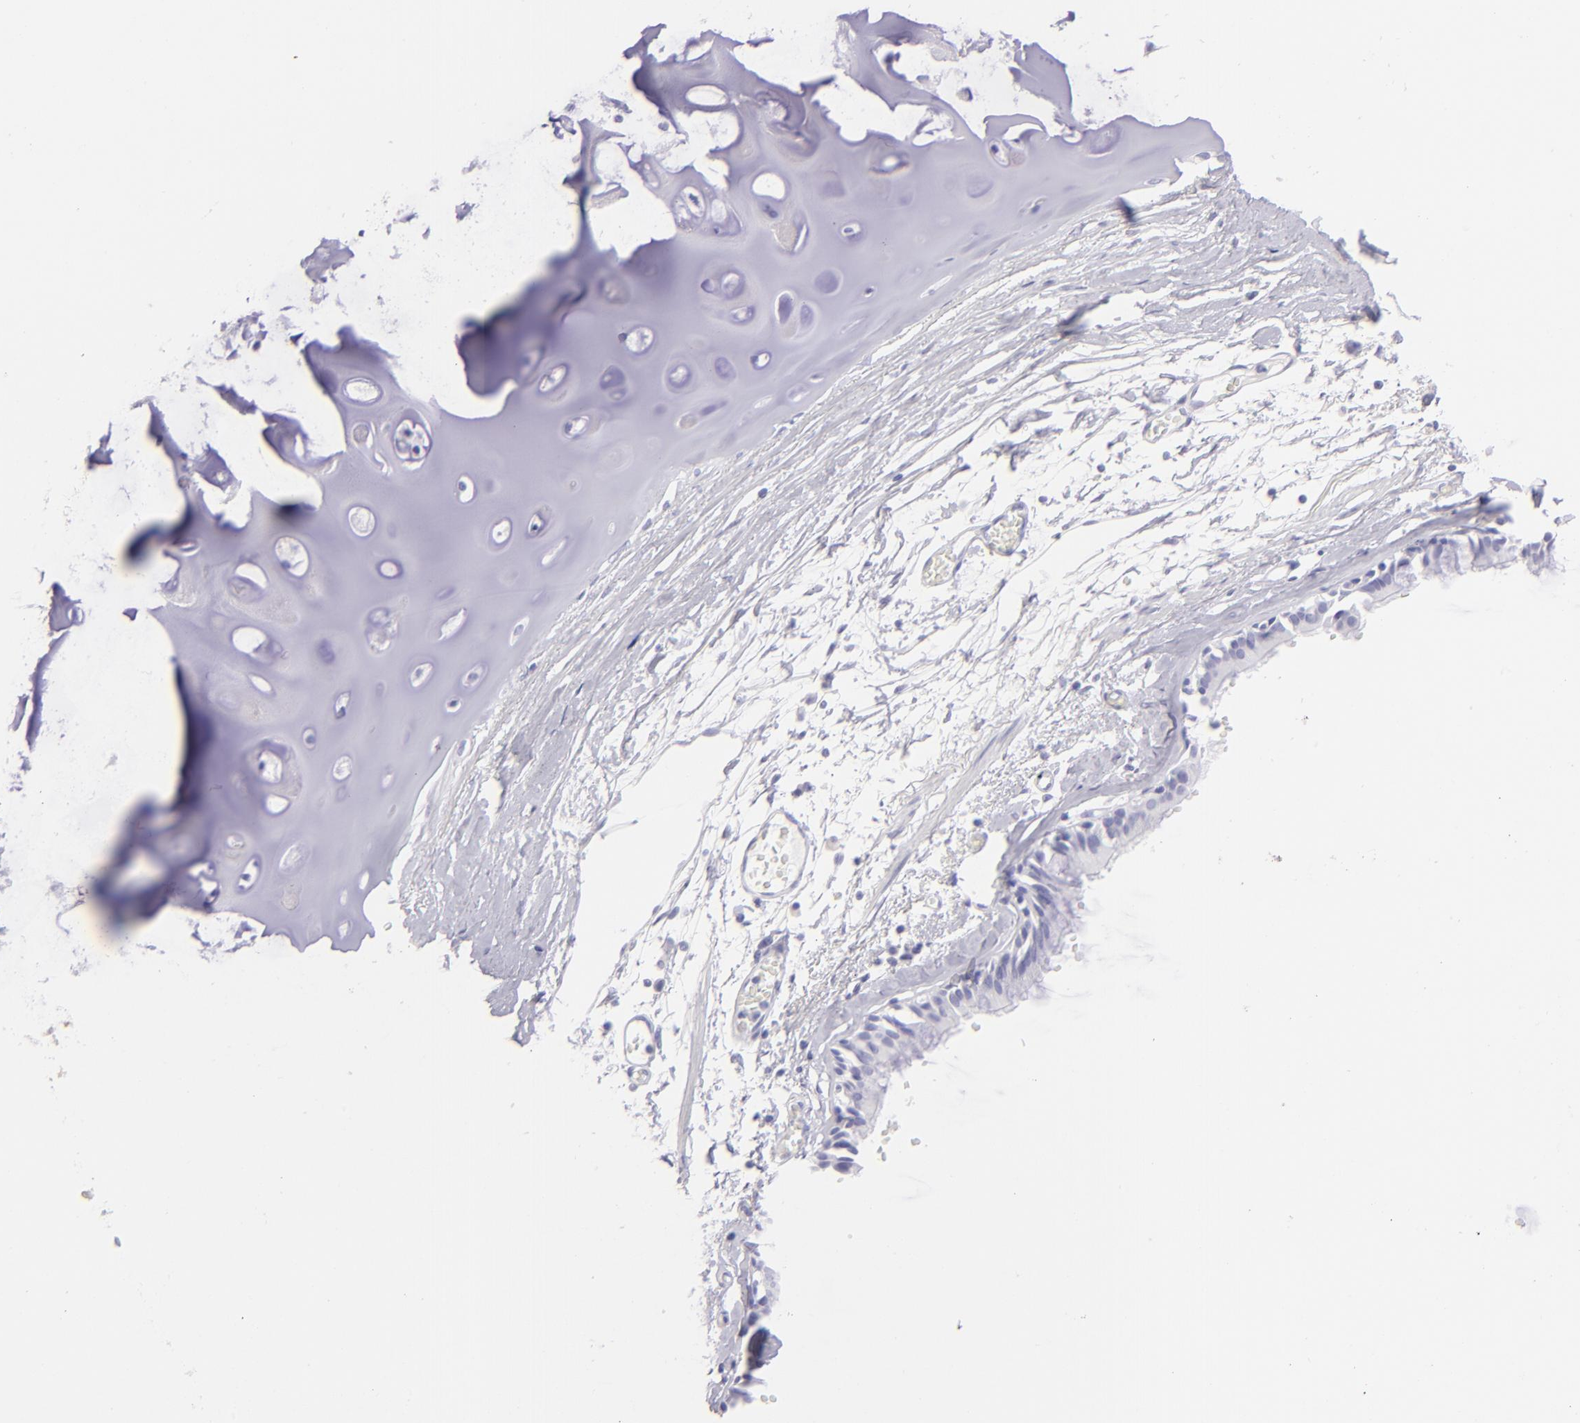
{"staining": {"intensity": "negative", "quantity": "none", "location": "none"}, "tissue": "adipose tissue", "cell_type": "Adipocytes", "image_type": "normal", "snomed": [{"axis": "morphology", "description": "Normal tissue, NOS"}, {"axis": "topography", "description": "Bronchus"}, {"axis": "topography", "description": "Lung"}], "caption": "Immunohistochemical staining of benign human adipose tissue exhibits no significant expression in adipocytes. (DAB (3,3'-diaminobenzidine) immunohistochemistry (IHC) with hematoxylin counter stain).", "gene": "SLC1A3", "patient": {"sex": "female", "age": 56}}